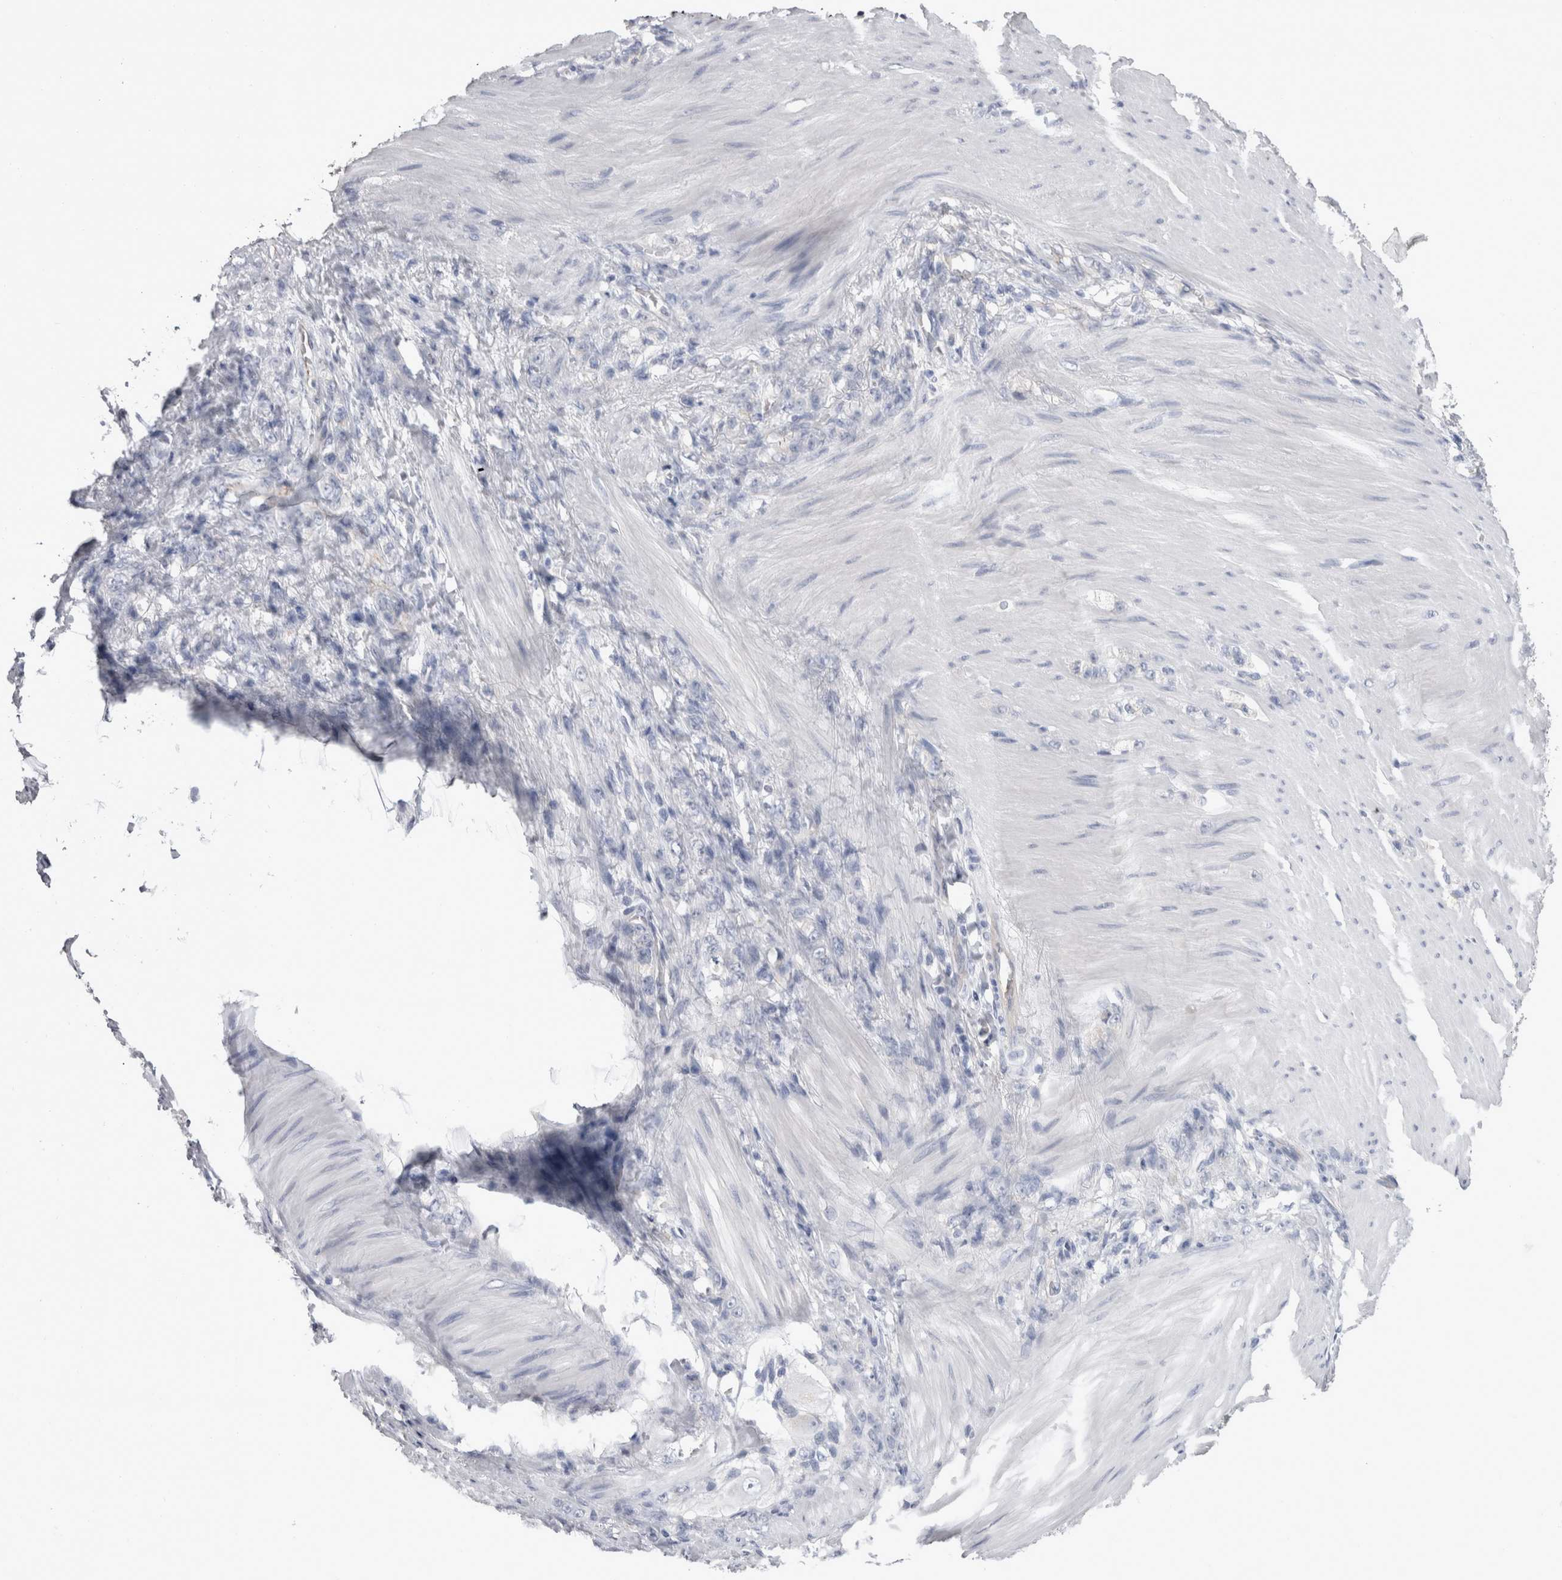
{"staining": {"intensity": "negative", "quantity": "none", "location": "none"}, "tissue": "stomach cancer", "cell_type": "Tumor cells", "image_type": "cancer", "snomed": [{"axis": "morphology", "description": "Normal tissue, NOS"}, {"axis": "morphology", "description": "Adenocarcinoma, NOS"}, {"axis": "topography", "description": "Stomach"}], "caption": "A histopathology image of stomach cancer (adenocarcinoma) stained for a protein exhibits no brown staining in tumor cells.", "gene": "REG1A", "patient": {"sex": "male", "age": 82}}